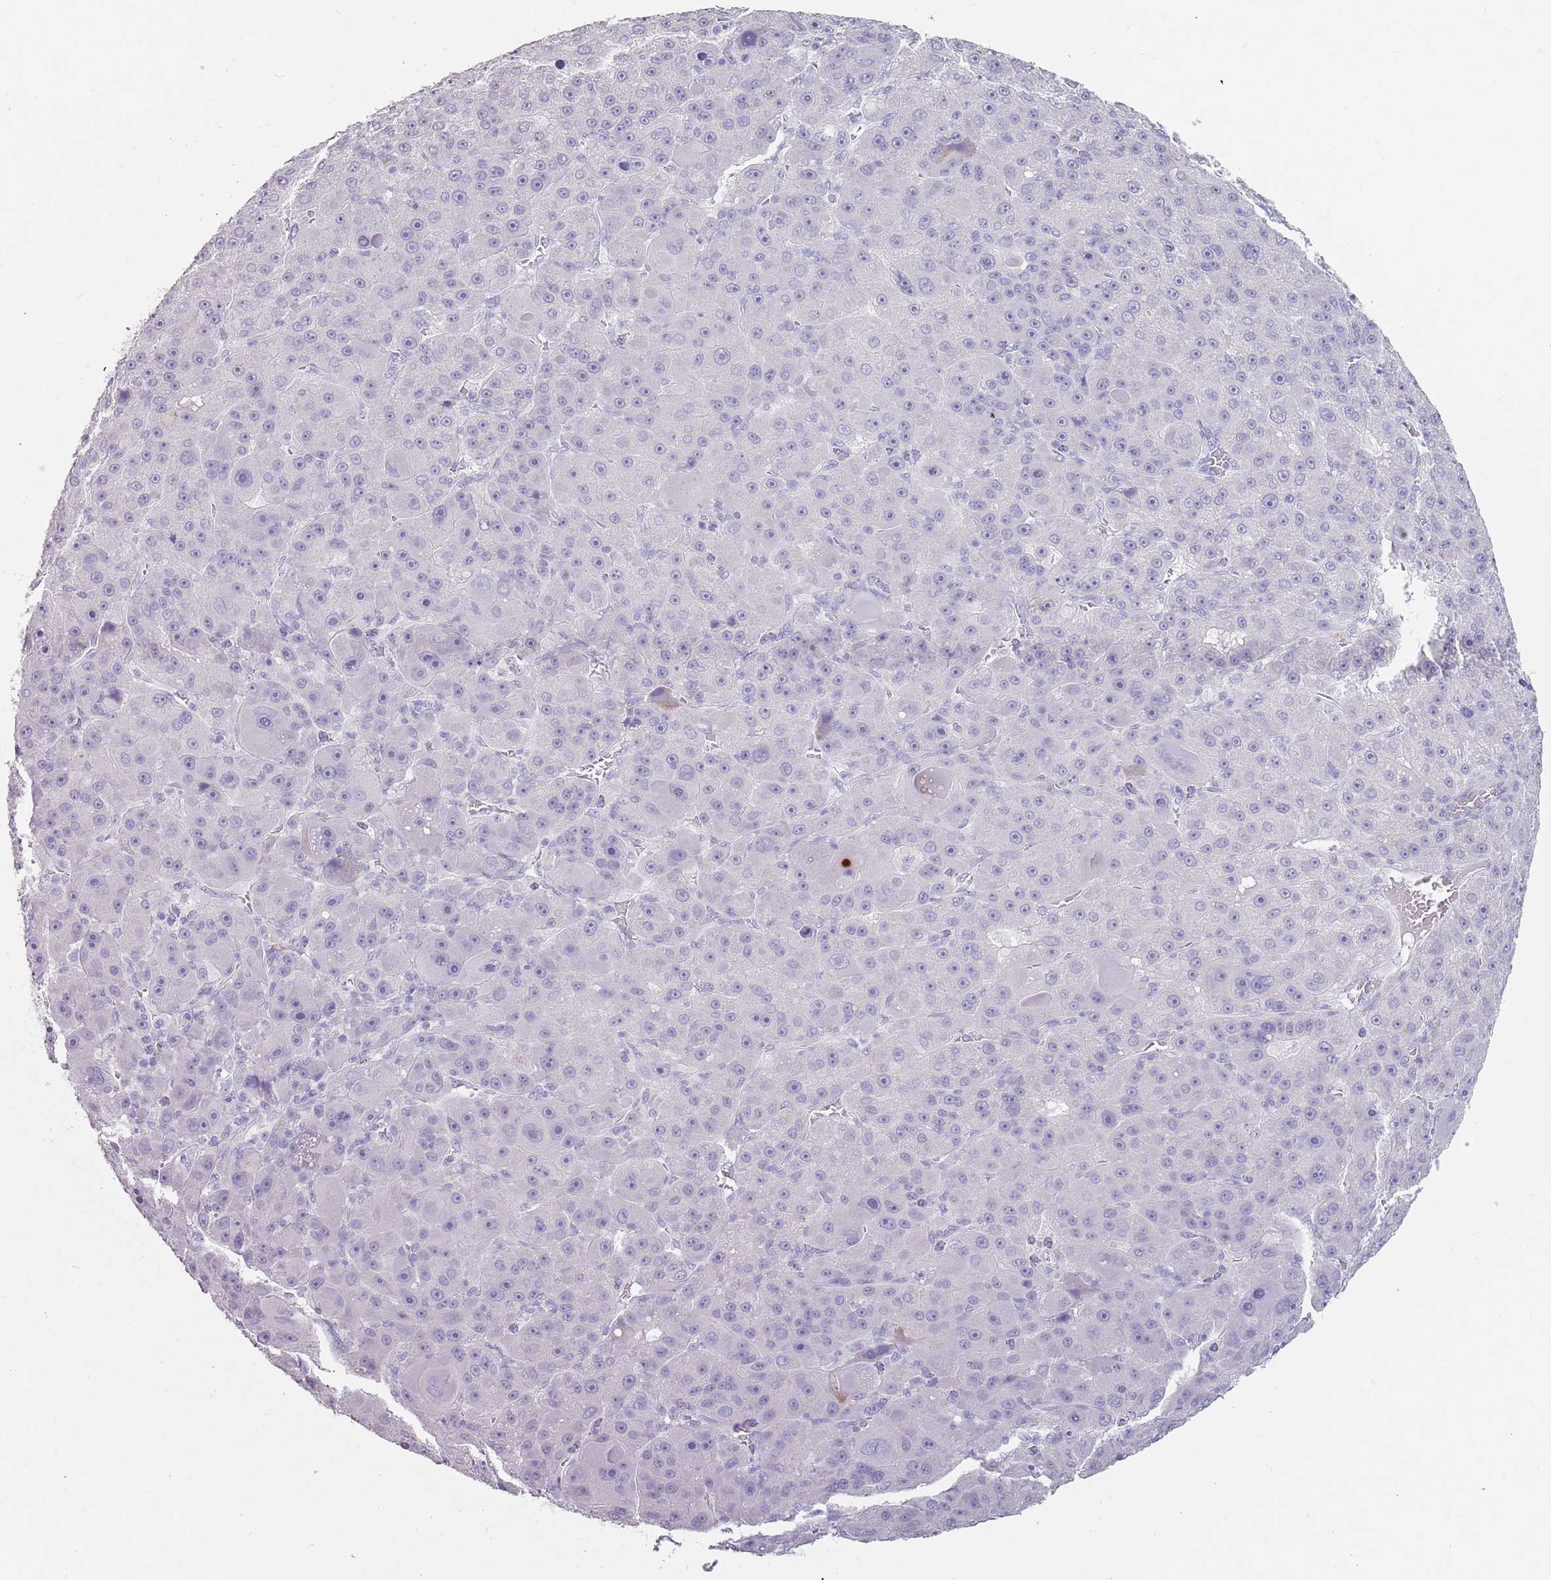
{"staining": {"intensity": "negative", "quantity": "none", "location": "none"}, "tissue": "liver cancer", "cell_type": "Tumor cells", "image_type": "cancer", "snomed": [{"axis": "morphology", "description": "Carcinoma, Hepatocellular, NOS"}, {"axis": "topography", "description": "Liver"}], "caption": "IHC image of human liver hepatocellular carcinoma stained for a protein (brown), which shows no positivity in tumor cells.", "gene": "DDX4", "patient": {"sex": "male", "age": 76}}